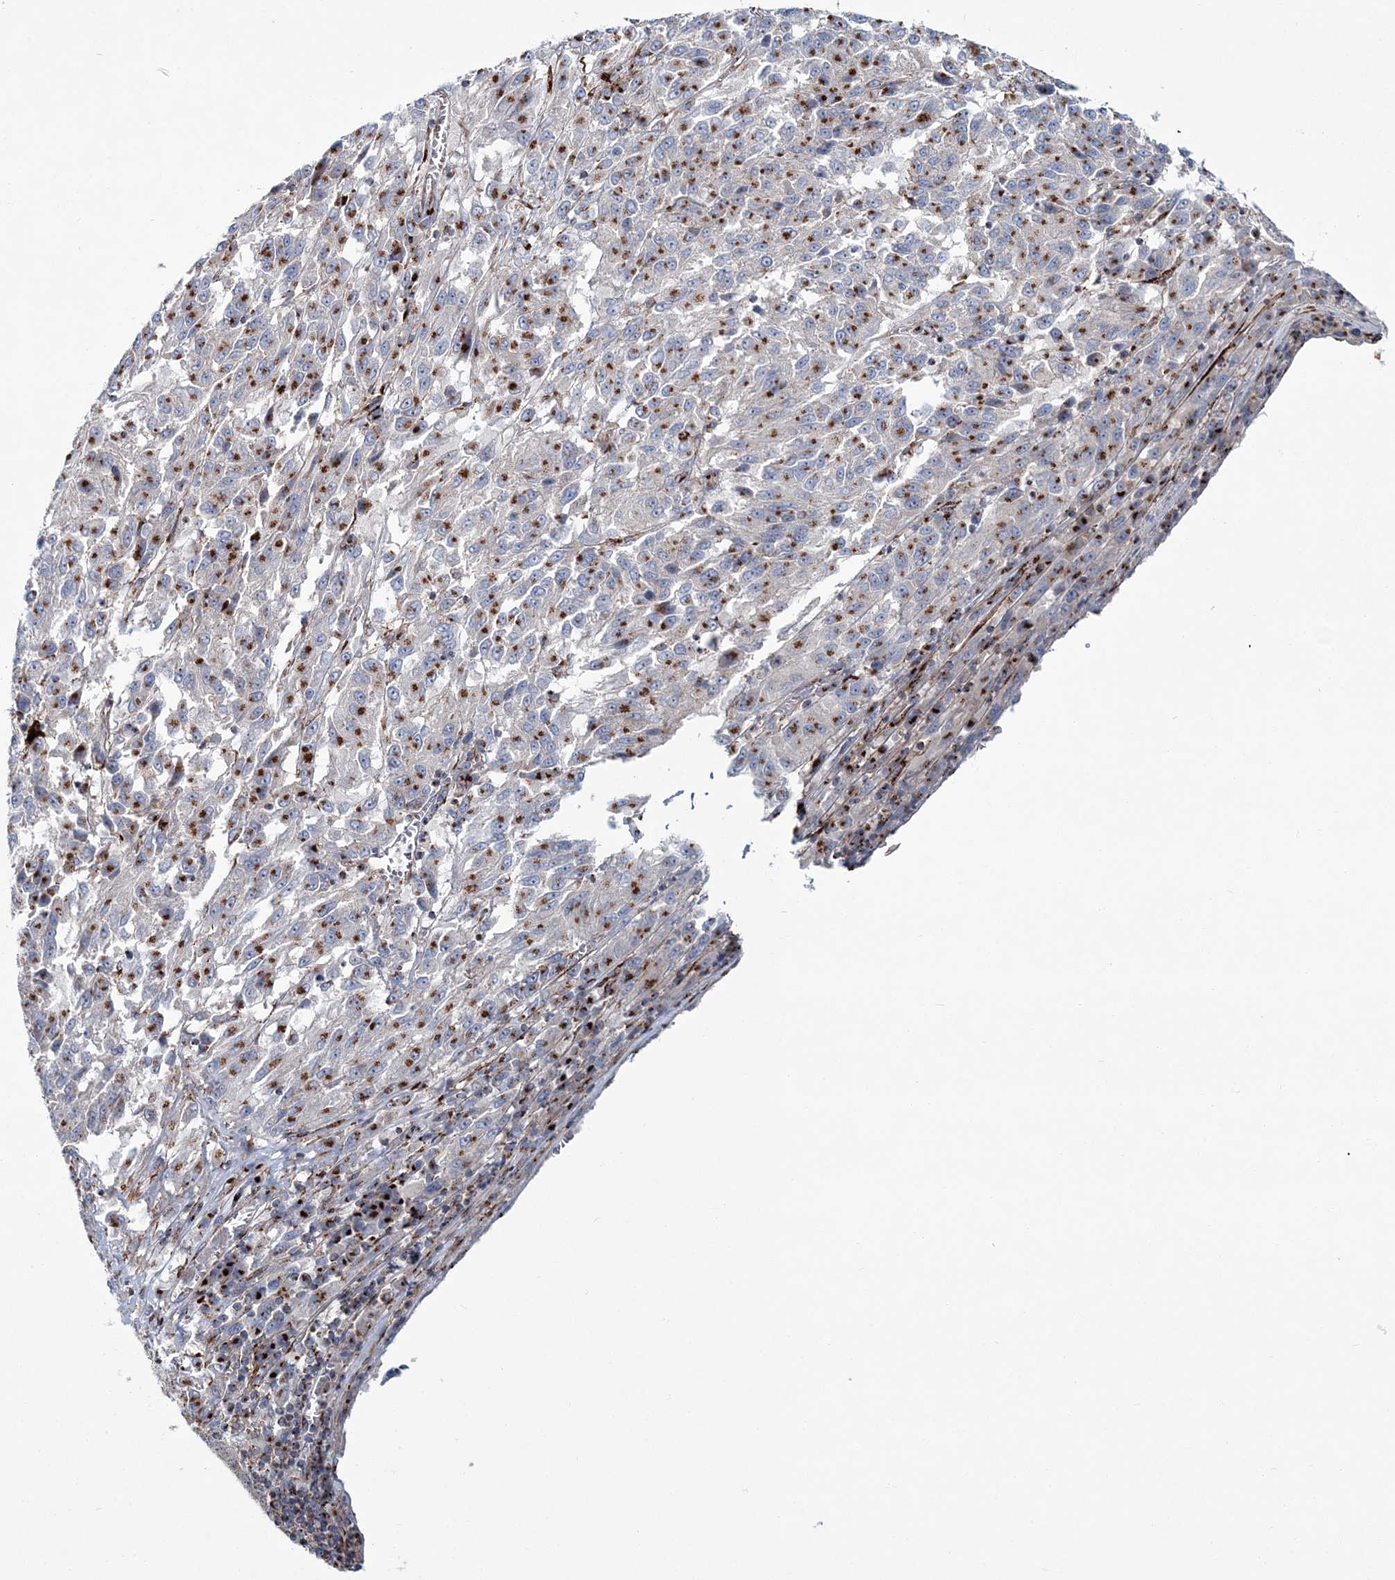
{"staining": {"intensity": "moderate", "quantity": ">75%", "location": "cytoplasmic/membranous"}, "tissue": "melanoma", "cell_type": "Tumor cells", "image_type": "cancer", "snomed": [{"axis": "morphology", "description": "Malignant melanoma, Metastatic site"}, {"axis": "topography", "description": "Lung"}], "caption": "Immunohistochemical staining of human melanoma displays medium levels of moderate cytoplasmic/membranous protein staining in about >75% of tumor cells.", "gene": "MAN1A2", "patient": {"sex": "male", "age": 64}}